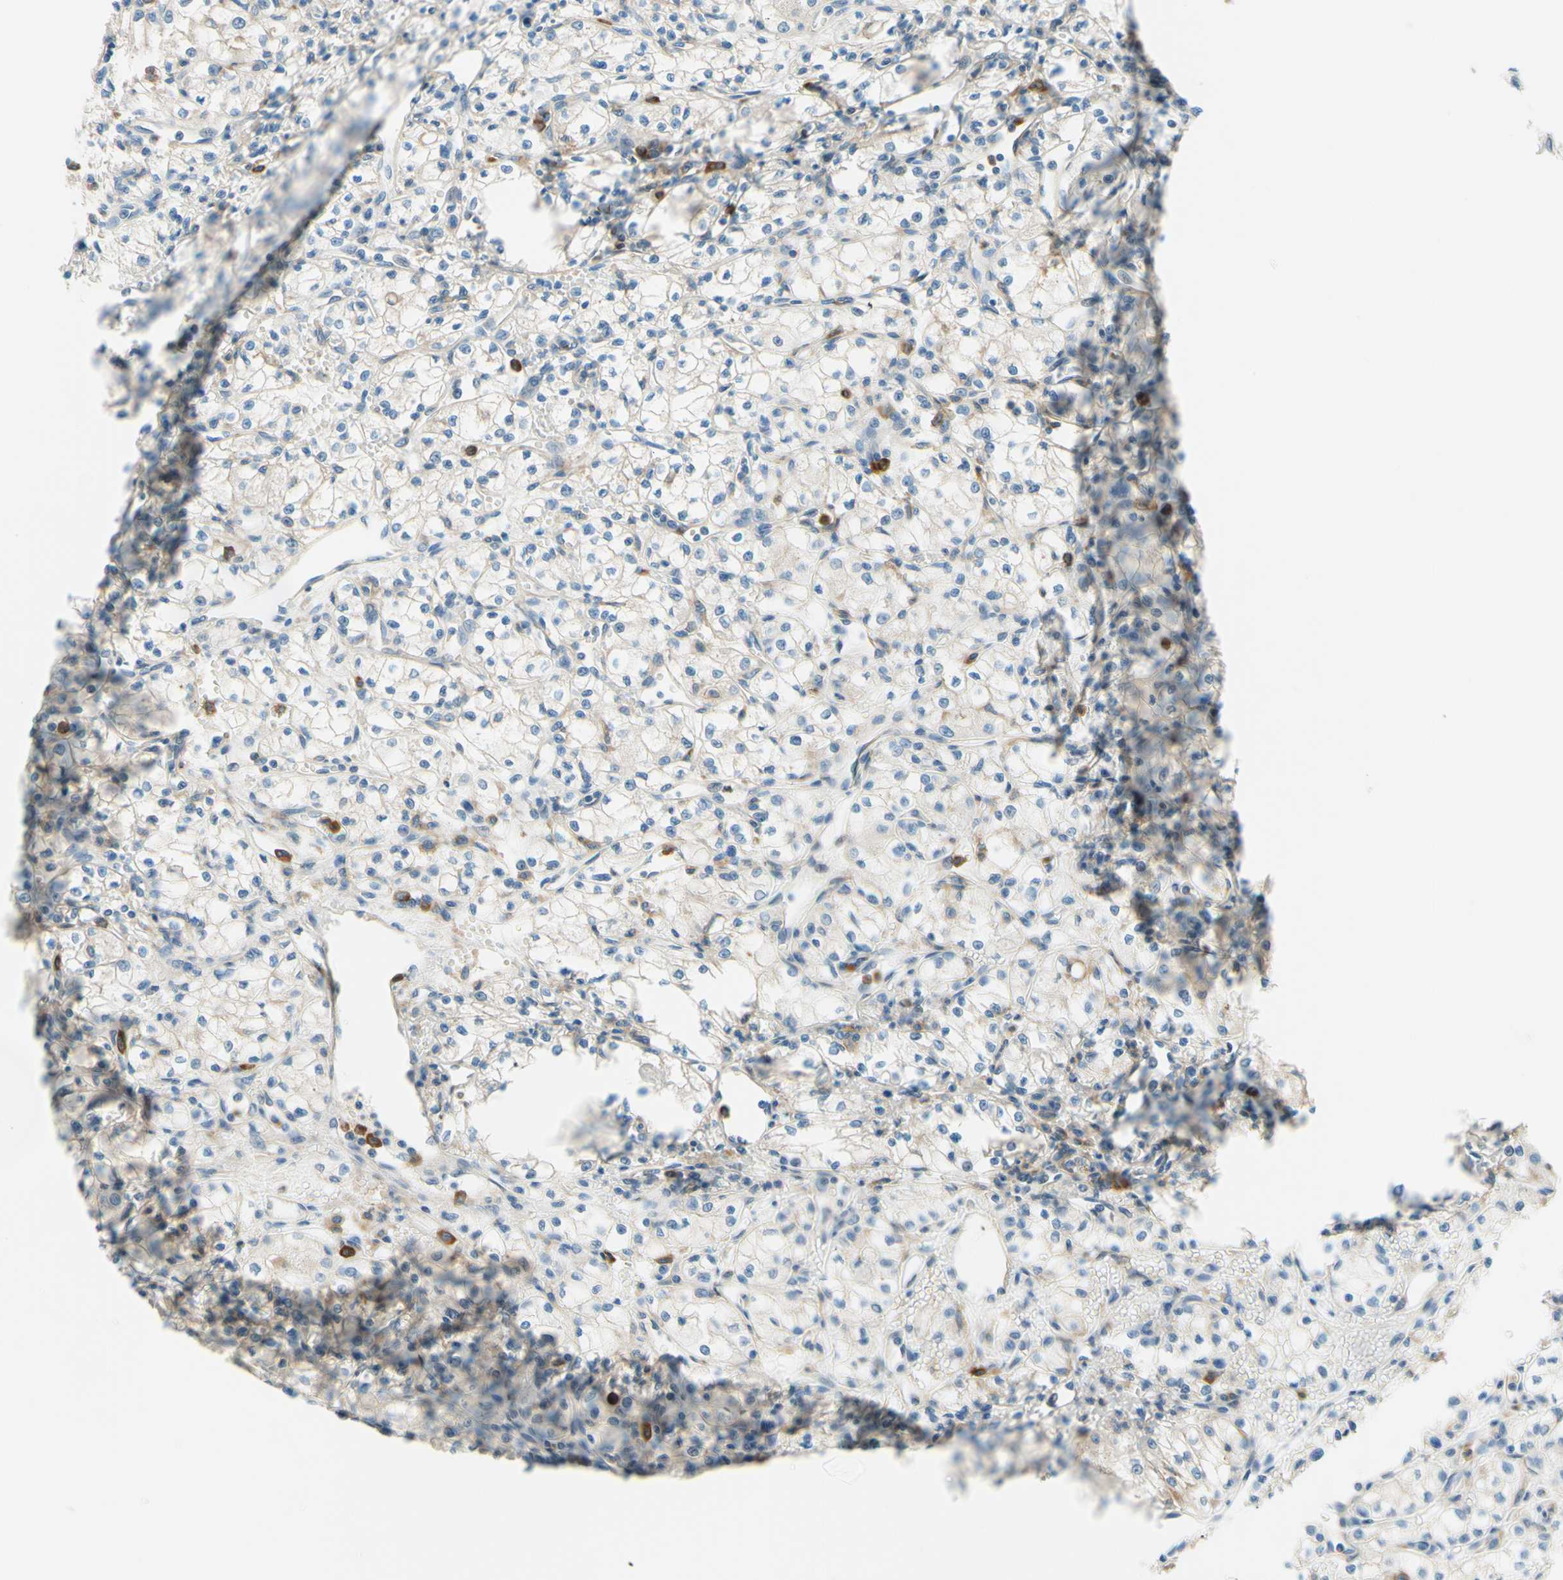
{"staining": {"intensity": "weak", "quantity": "<25%", "location": "cytoplasmic/membranous"}, "tissue": "renal cancer", "cell_type": "Tumor cells", "image_type": "cancer", "snomed": [{"axis": "morphology", "description": "Normal tissue, NOS"}, {"axis": "morphology", "description": "Adenocarcinoma, NOS"}, {"axis": "topography", "description": "Kidney"}], "caption": "High magnification brightfield microscopy of renal cancer (adenocarcinoma) stained with DAB (brown) and counterstained with hematoxylin (blue): tumor cells show no significant staining.", "gene": "SIGLEC9", "patient": {"sex": "male", "age": 59}}